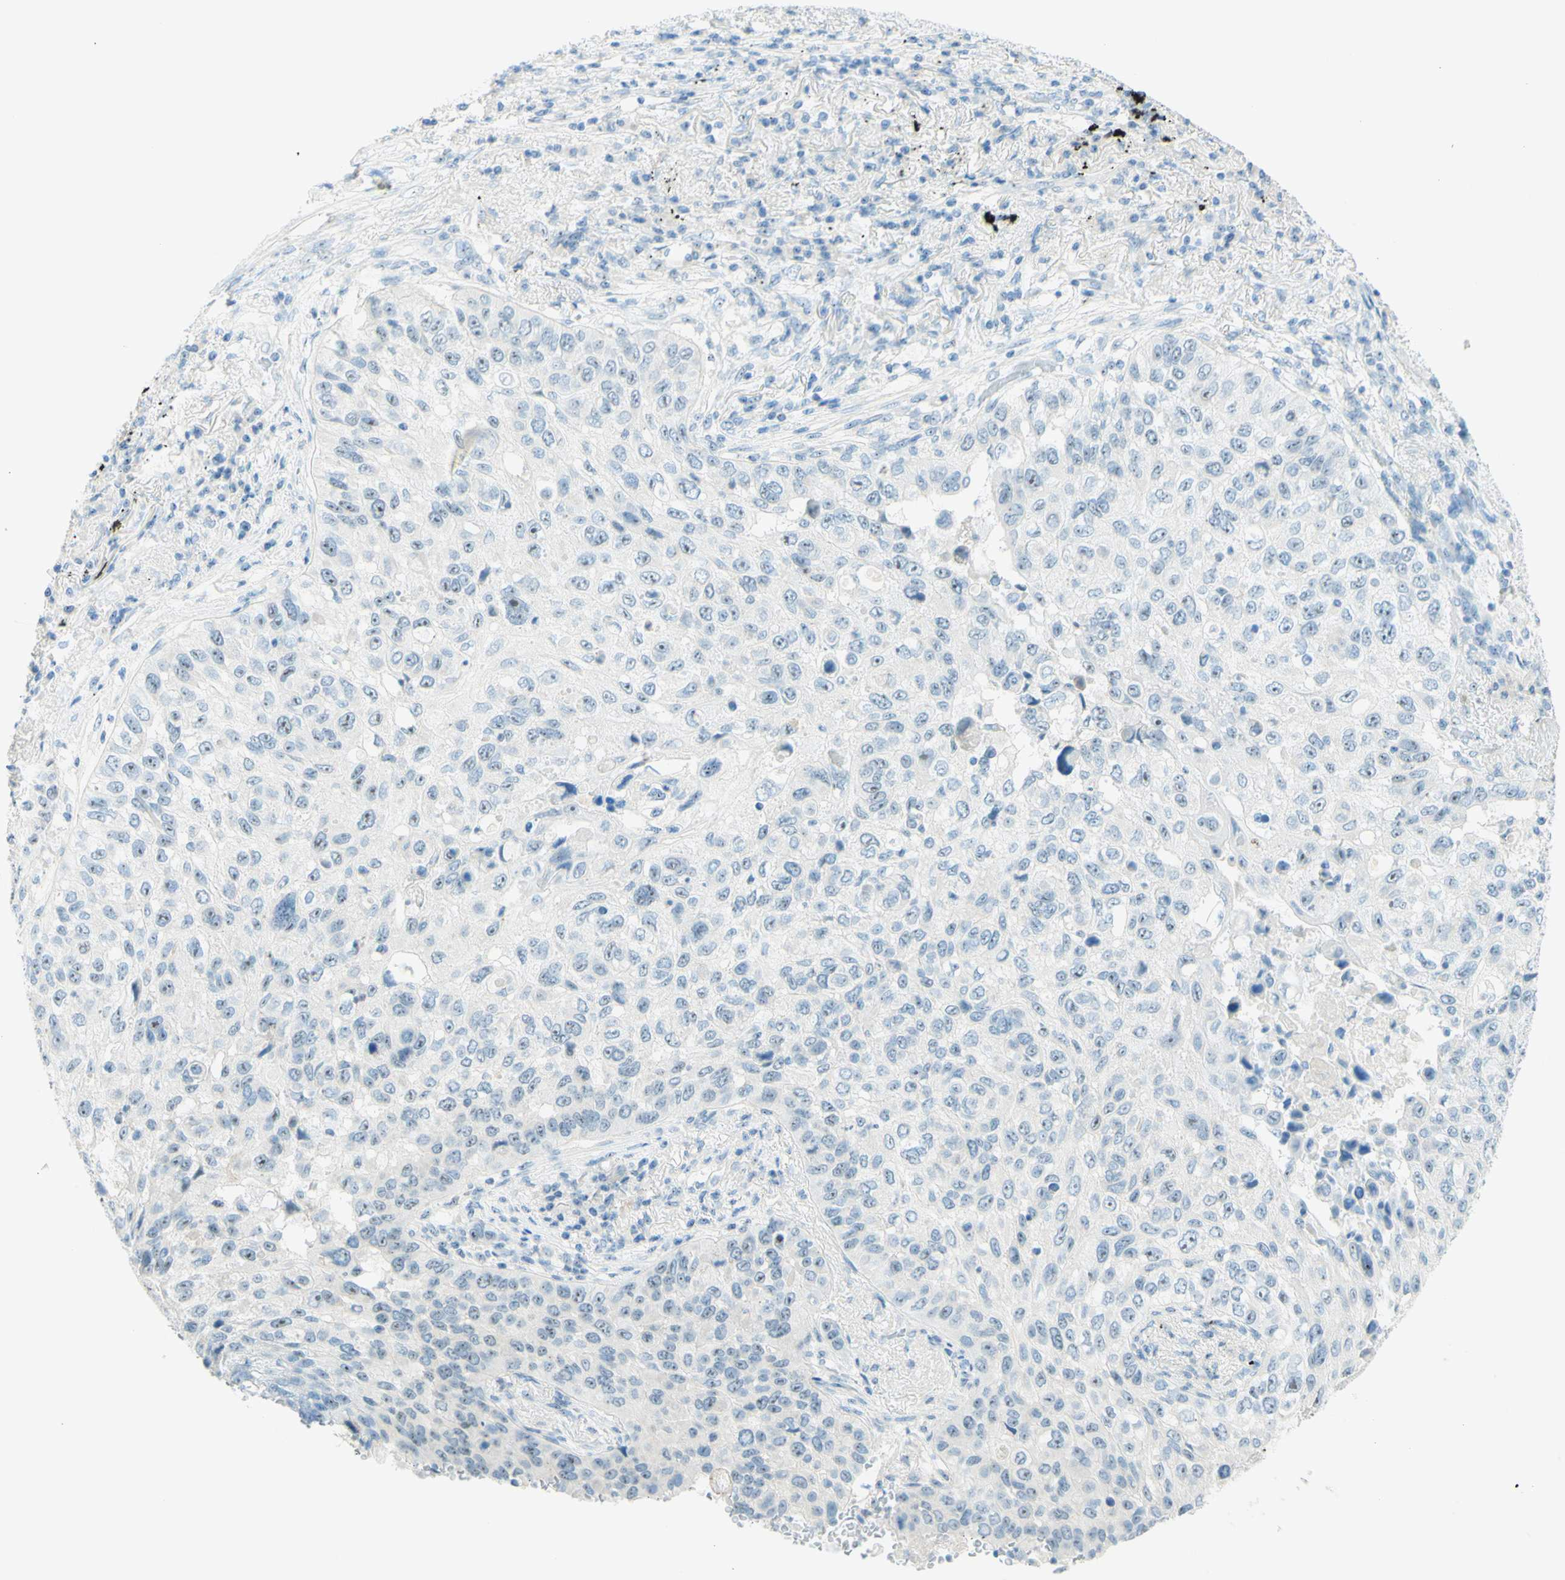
{"staining": {"intensity": "negative", "quantity": "none", "location": "none"}, "tissue": "lung cancer", "cell_type": "Tumor cells", "image_type": "cancer", "snomed": [{"axis": "morphology", "description": "Squamous cell carcinoma, NOS"}, {"axis": "topography", "description": "Lung"}], "caption": "This is a micrograph of immunohistochemistry staining of lung cancer (squamous cell carcinoma), which shows no expression in tumor cells.", "gene": "FMR1NB", "patient": {"sex": "male", "age": 57}}